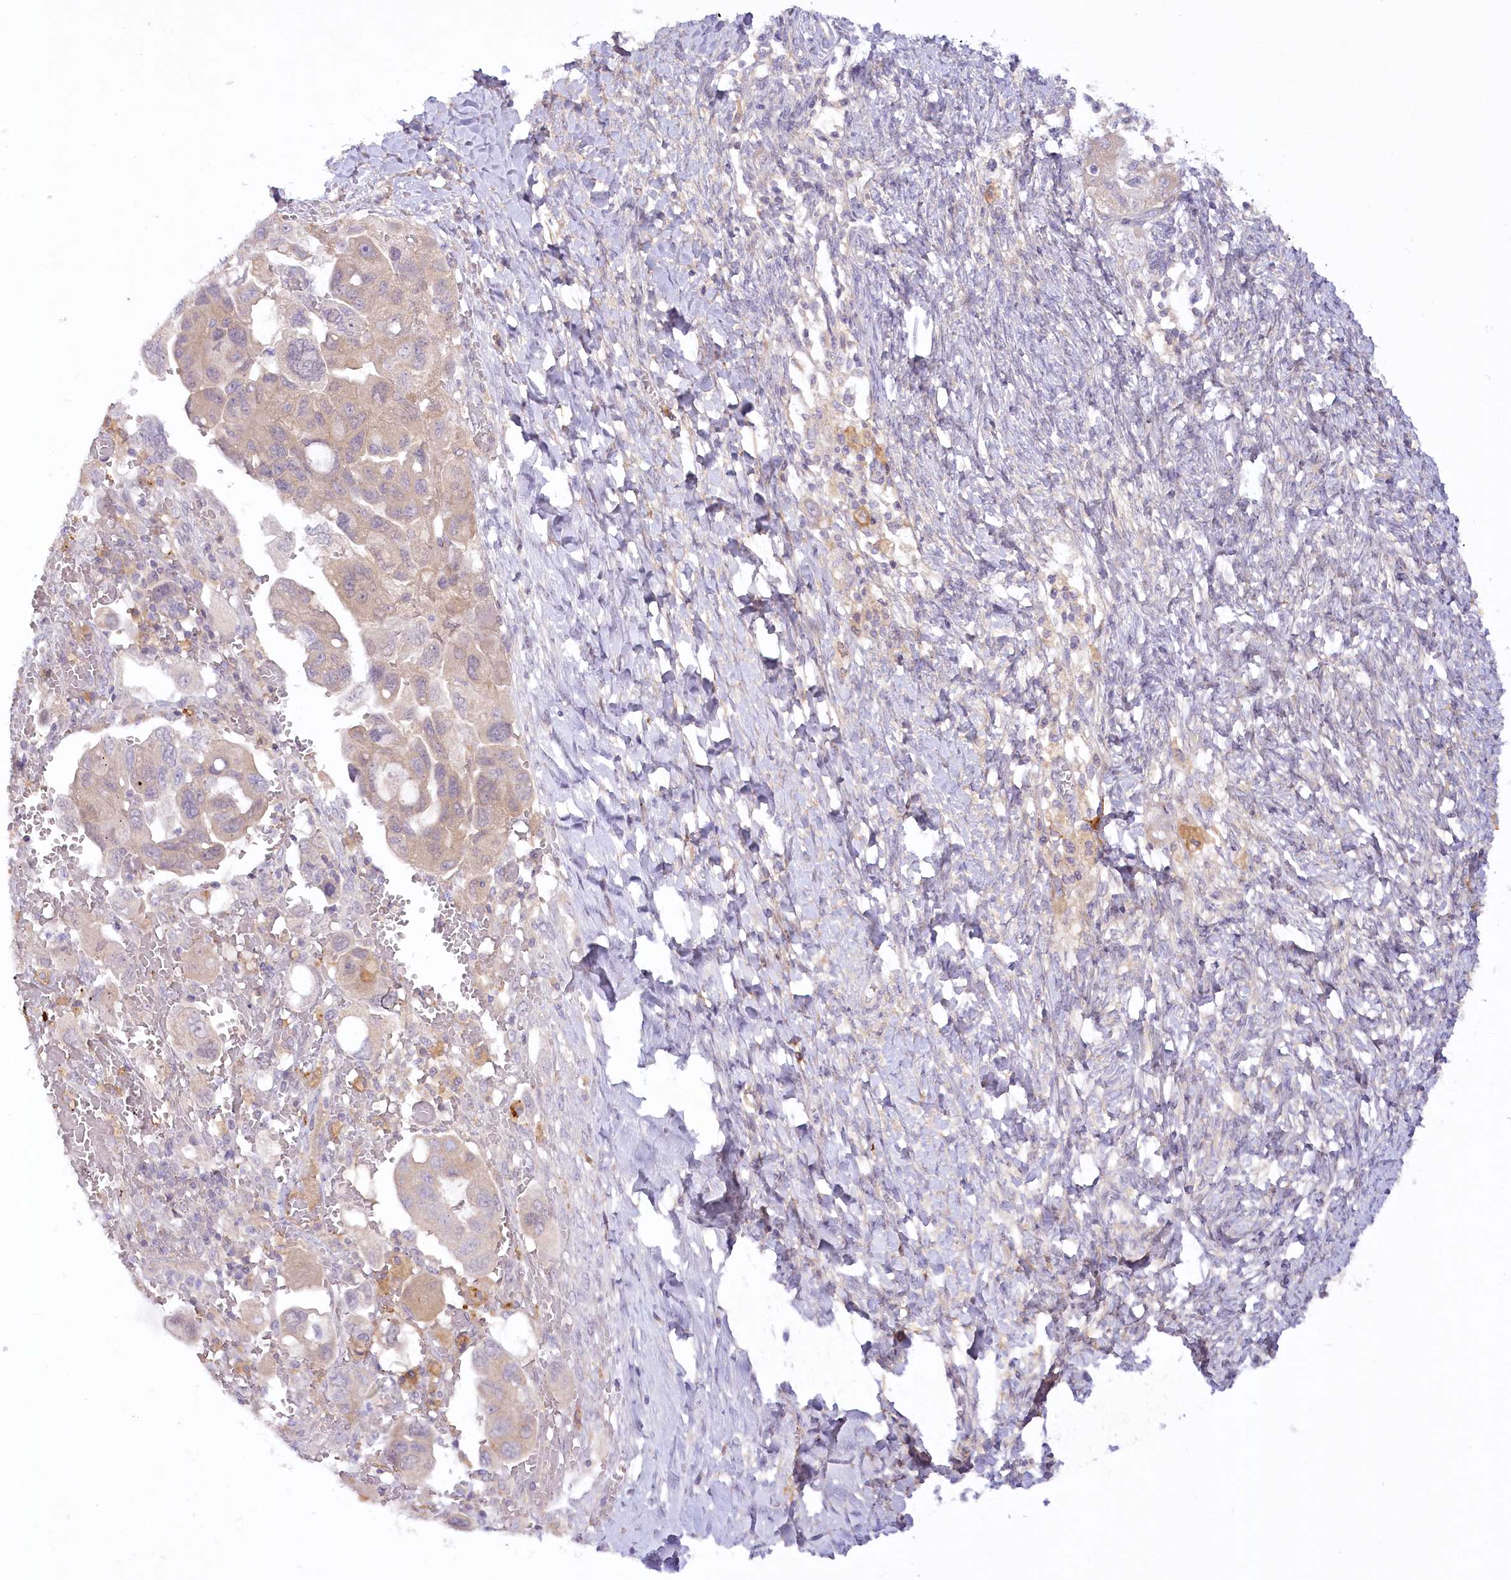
{"staining": {"intensity": "weak", "quantity": ">75%", "location": "cytoplasmic/membranous"}, "tissue": "ovarian cancer", "cell_type": "Tumor cells", "image_type": "cancer", "snomed": [{"axis": "morphology", "description": "Carcinoma, NOS"}, {"axis": "morphology", "description": "Cystadenocarcinoma, serous, NOS"}, {"axis": "topography", "description": "Ovary"}], "caption": "Immunohistochemical staining of human ovarian cancer displays low levels of weak cytoplasmic/membranous protein expression in about >75% of tumor cells.", "gene": "EFHC2", "patient": {"sex": "female", "age": 69}}